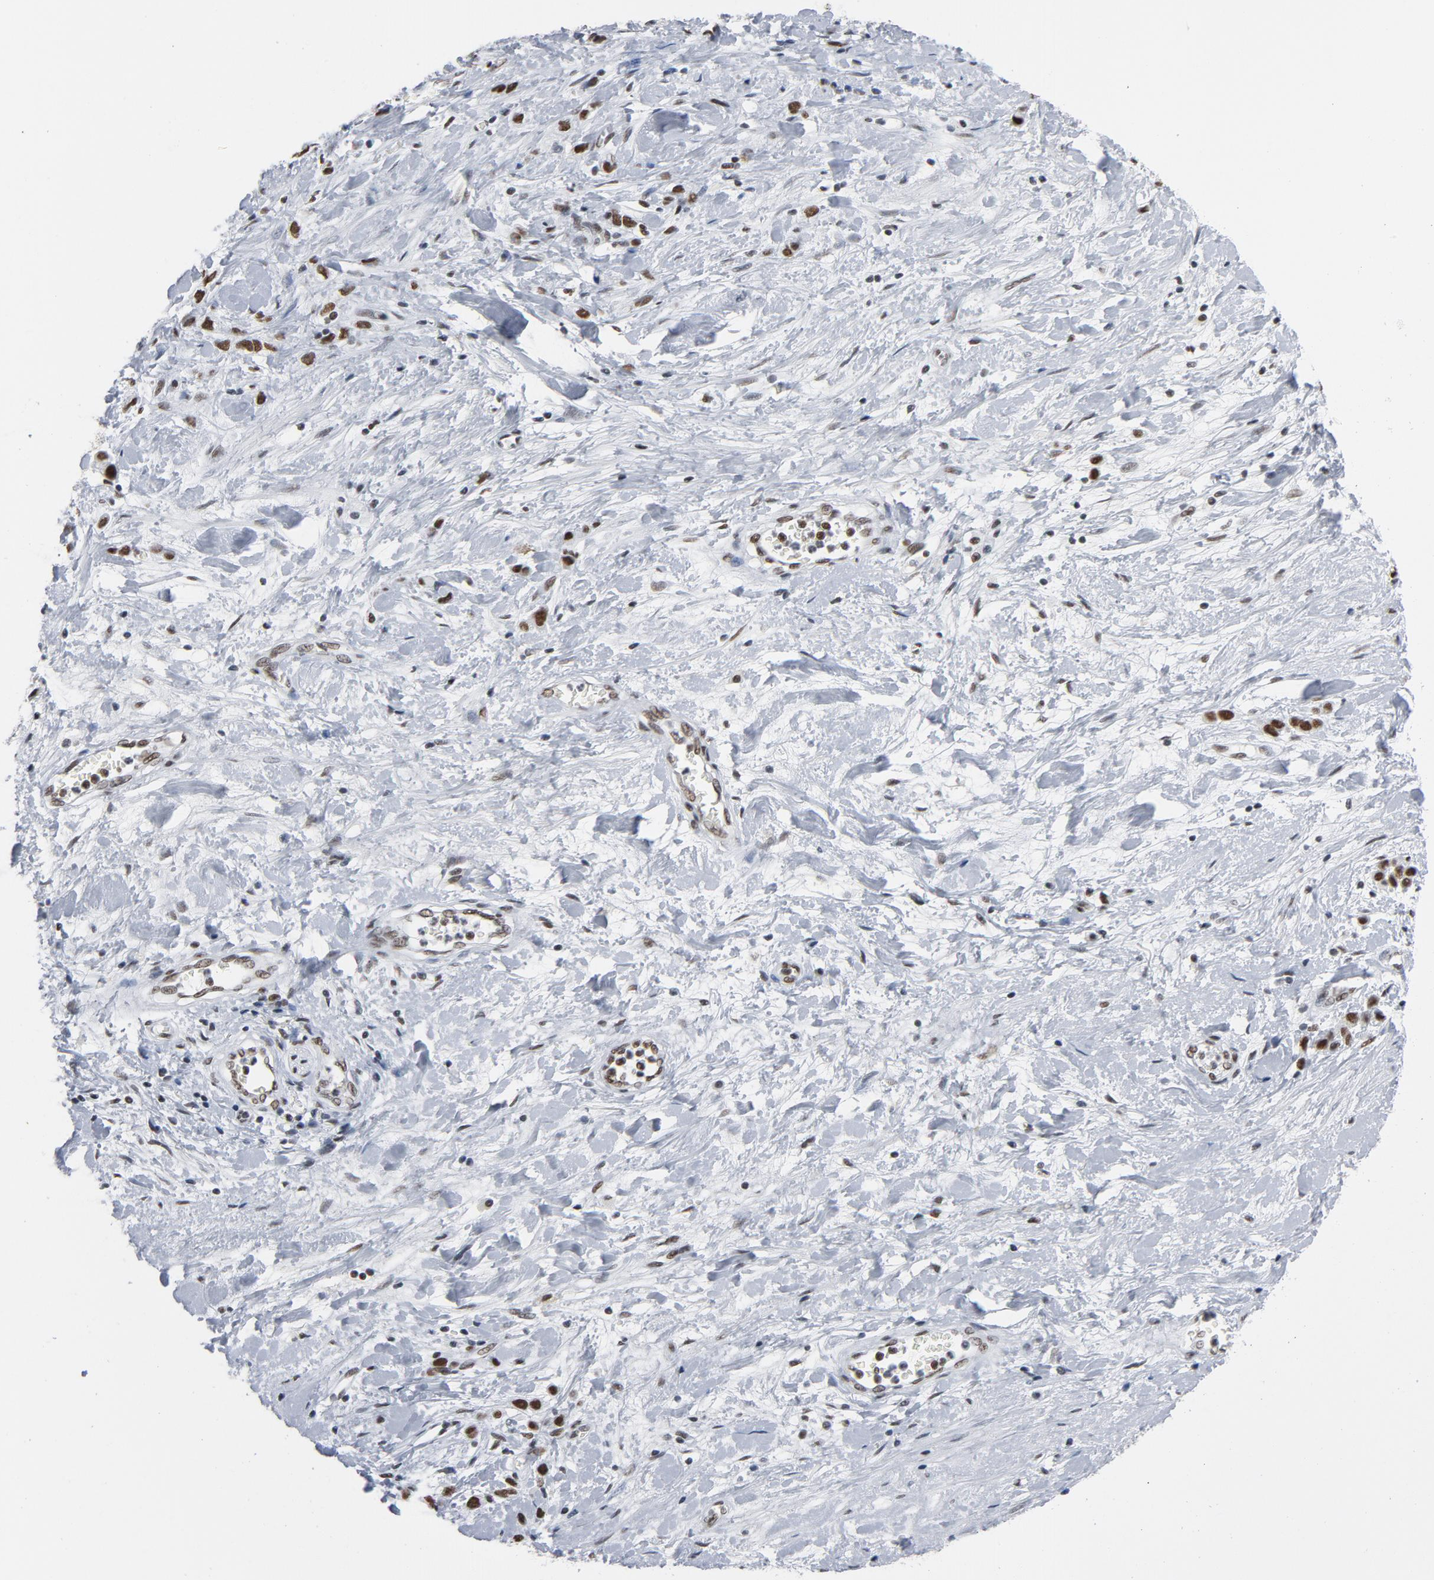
{"staining": {"intensity": "moderate", "quantity": ">75%", "location": "nuclear"}, "tissue": "stomach cancer", "cell_type": "Tumor cells", "image_type": "cancer", "snomed": [{"axis": "morphology", "description": "Normal tissue, NOS"}, {"axis": "morphology", "description": "Adenocarcinoma, NOS"}, {"axis": "morphology", "description": "Adenocarcinoma, High grade"}, {"axis": "topography", "description": "Stomach, upper"}, {"axis": "topography", "description": "Stomach"}], "caption": "This is an image of immunohistochemistry (IHC) staining of stomach high-grade adenocarcinoma, which shows moderate expression in the nuclear of tumor cells.", "gene": "CSTF2", "patient": {"sex": "female", "age": 65}}